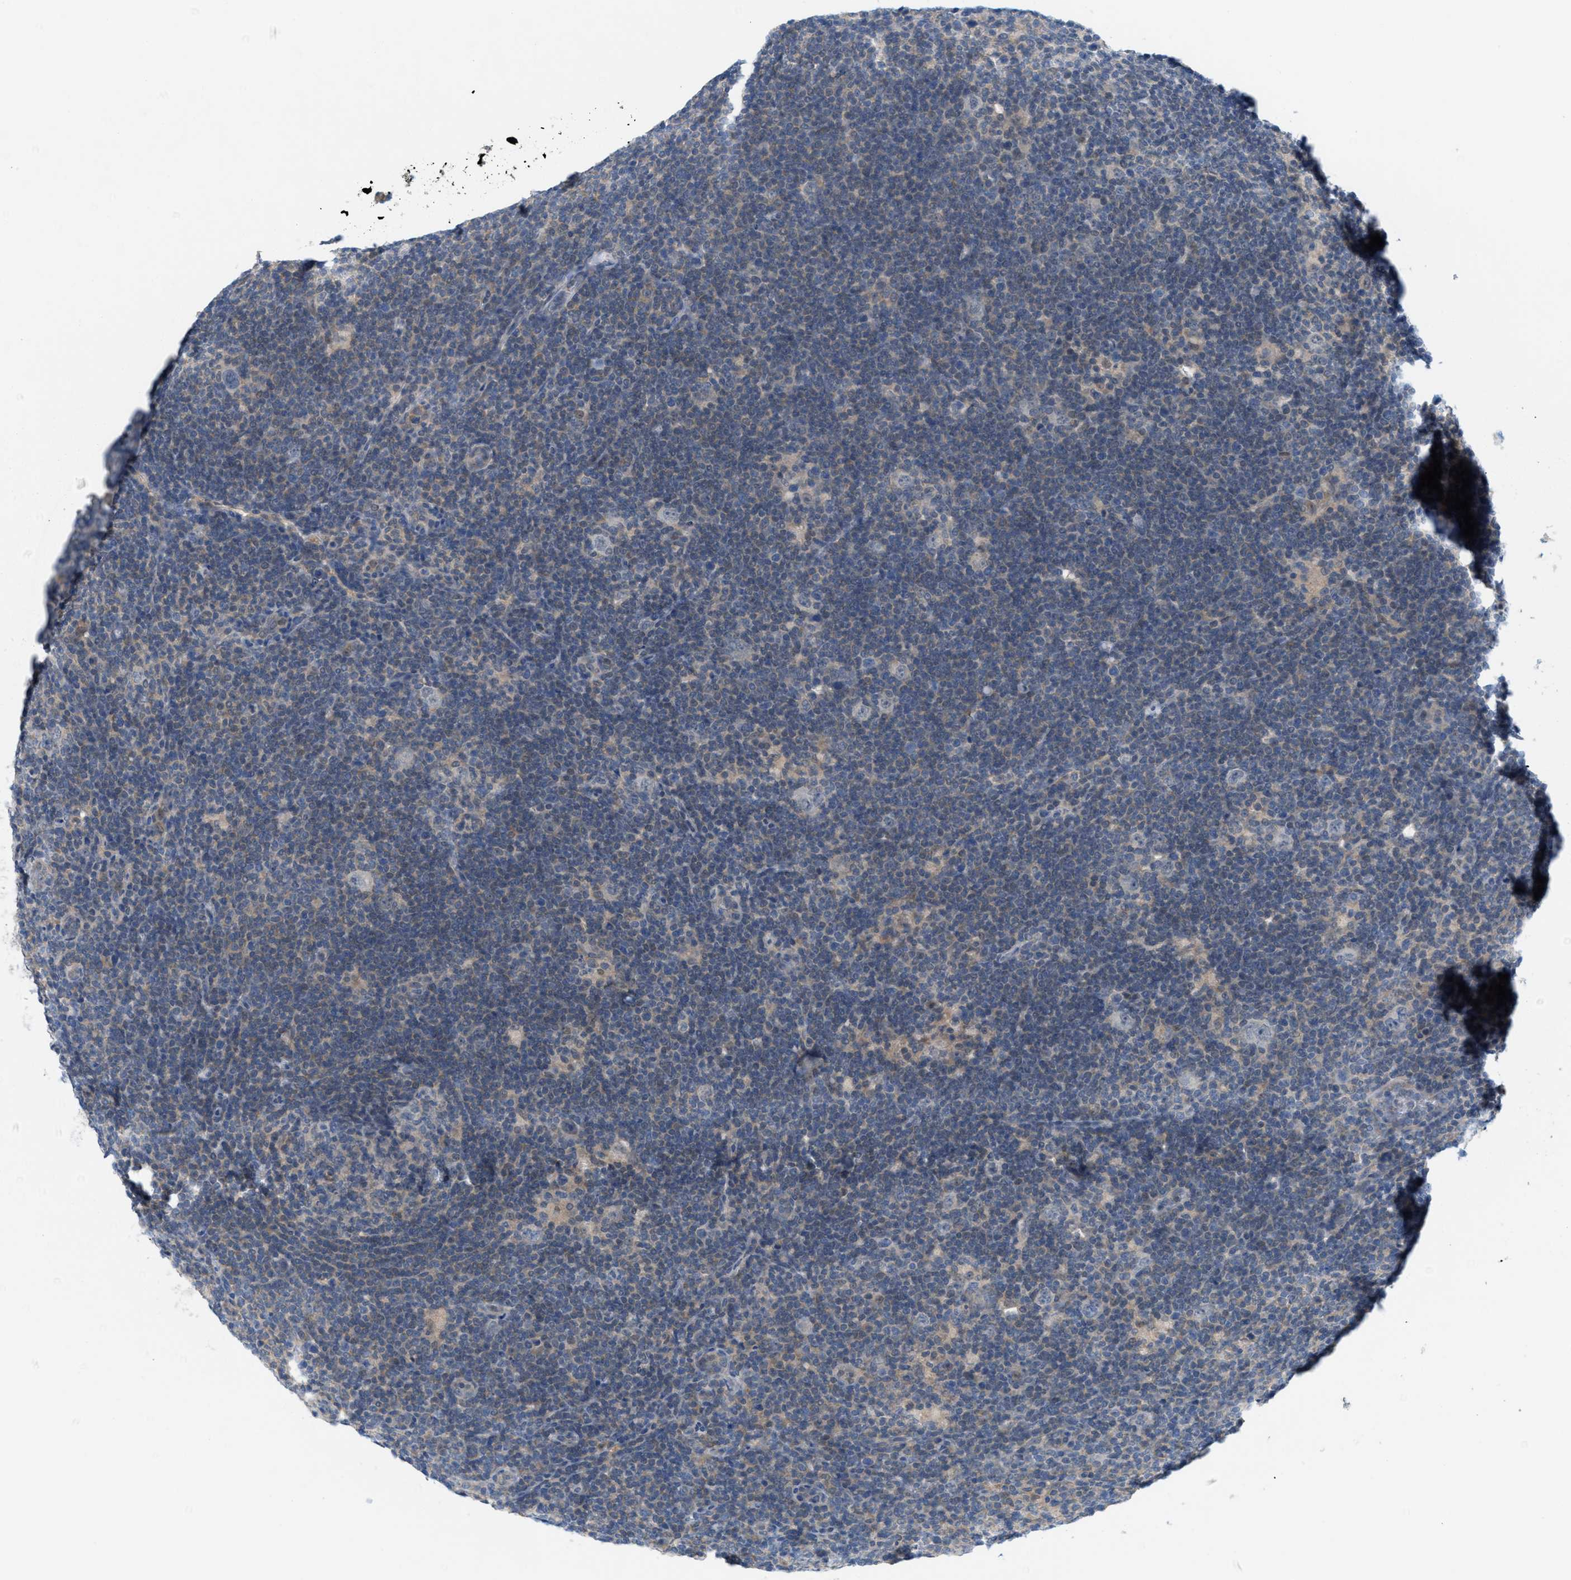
{"staining": {"intensity": "weak", "quantity": "<25%", "location": "cytoplasmic/membranous"}, "tissue": "lymphoma", "cell_type": "Tumor cells", "image_type": "cancer", "snomed": [{"axis": "morphology", "description": "Hodgkin's disease, NOS"}, {"axis": "topography", "description": "Lymph node"}], "caption": "The histopathology image demonstrates no staining of tumor cells in Hodgkin's disease.", "gene": "WIPI2", "patient": {"sex": "female", "age": 57}}